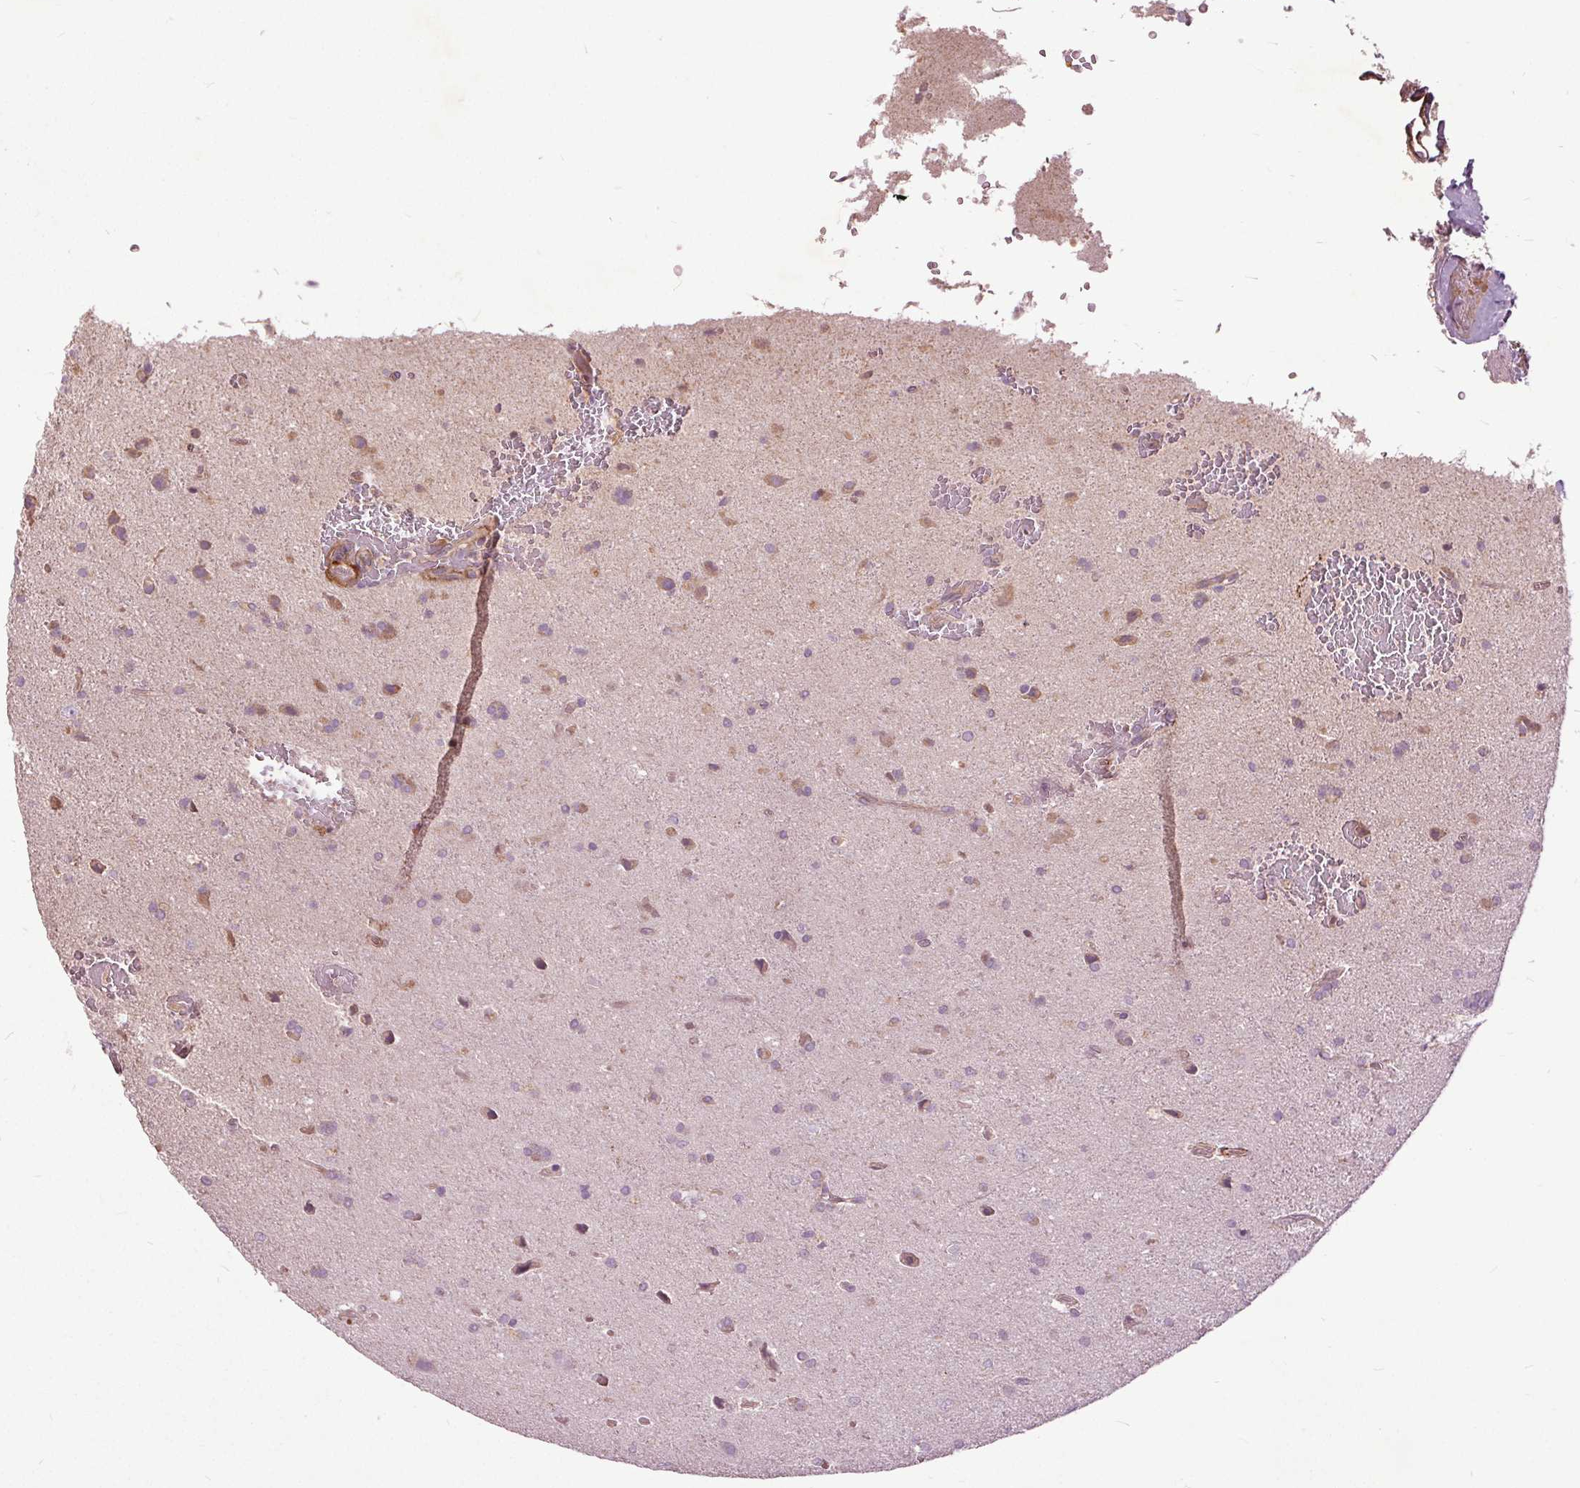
{"staining": {"intensity": "weak", "quantity": "<25%", "location": "cytoplasmic/membranous"}, "tissue": "glioma", "cell_type": "Tumor cells", "image_type": "cancer", "snomed": [{"axis": "morphology", "description": "Glioma, malignant, High grade"}, {"axis": "topography", "description": "Cerebral cortex"}], "caption": "Immunohistochemical staining of human glioma displays no significant expression in tumor cells. The staining is performed using DAB (3,3'-diaminobenzidine) brown chromogen with nuclei counter-stained in using hematoxylin.", "gene": "PDGFD", "patient": {"sex": "male", "age": 70}}